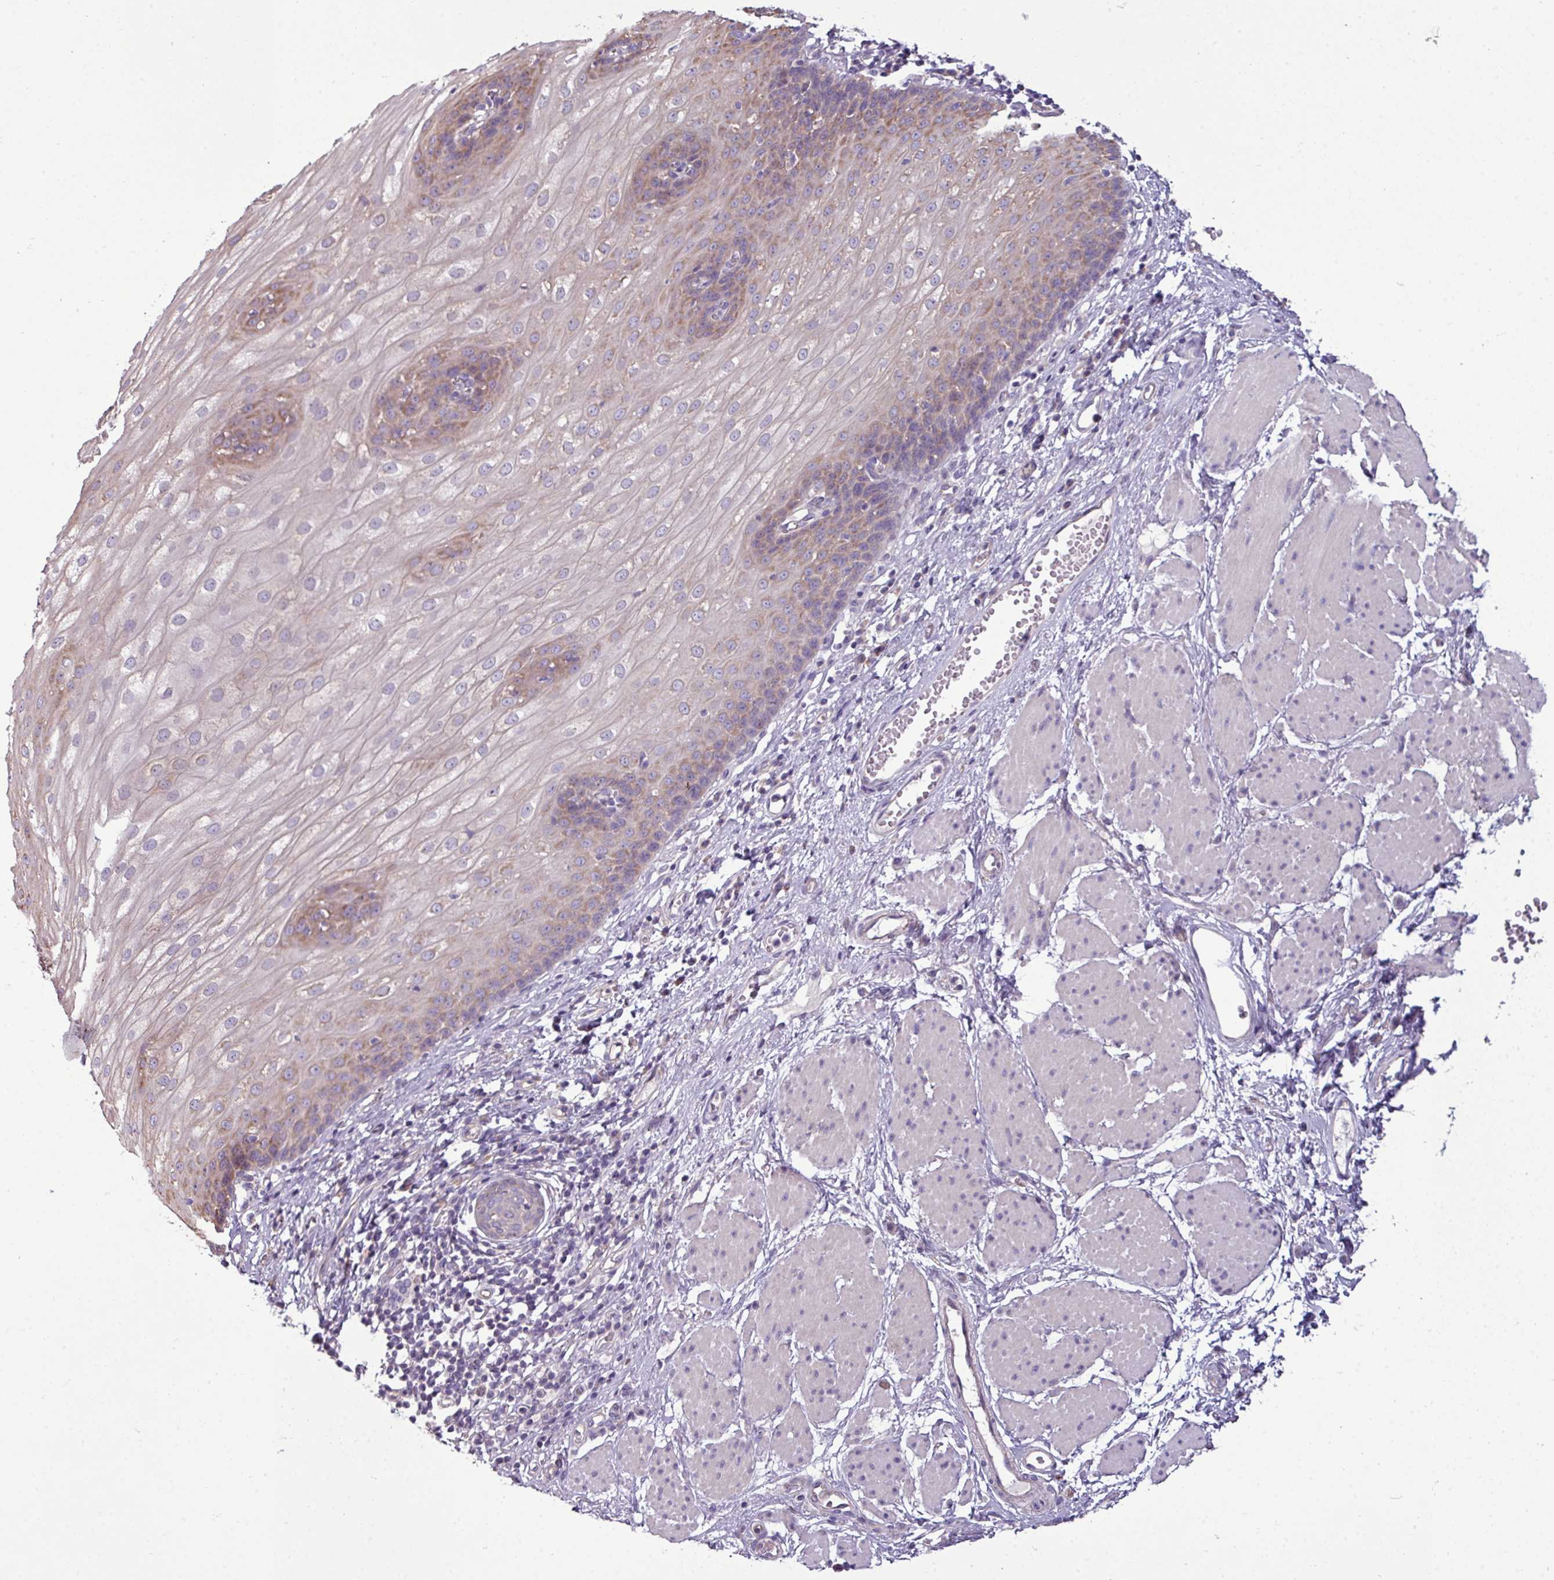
{"staining": {"intensity": "moderate", "quantity": "25%-75%", "location": "cytoplasmic/membranous"}, "tissue": "esophagus", "cell_type": "Squamous epithelial cells", "image_type": "normal", "snomed": [{"axis": "morphology", "description": "Normal tissue, NOS"}, {"axis": "topography", "description": "Esophagus"}], "caption": "Esophagus stained with DAB (3,3'-diaminobenzidine) immunohistochemistry (IHC) displays medium levels of moderate cytoplasmic/membranous expression in about 25%-75% of squamous epithelial cells.", "gene": "AGAP4", "patient": {"sex": "male", "age": 69}}